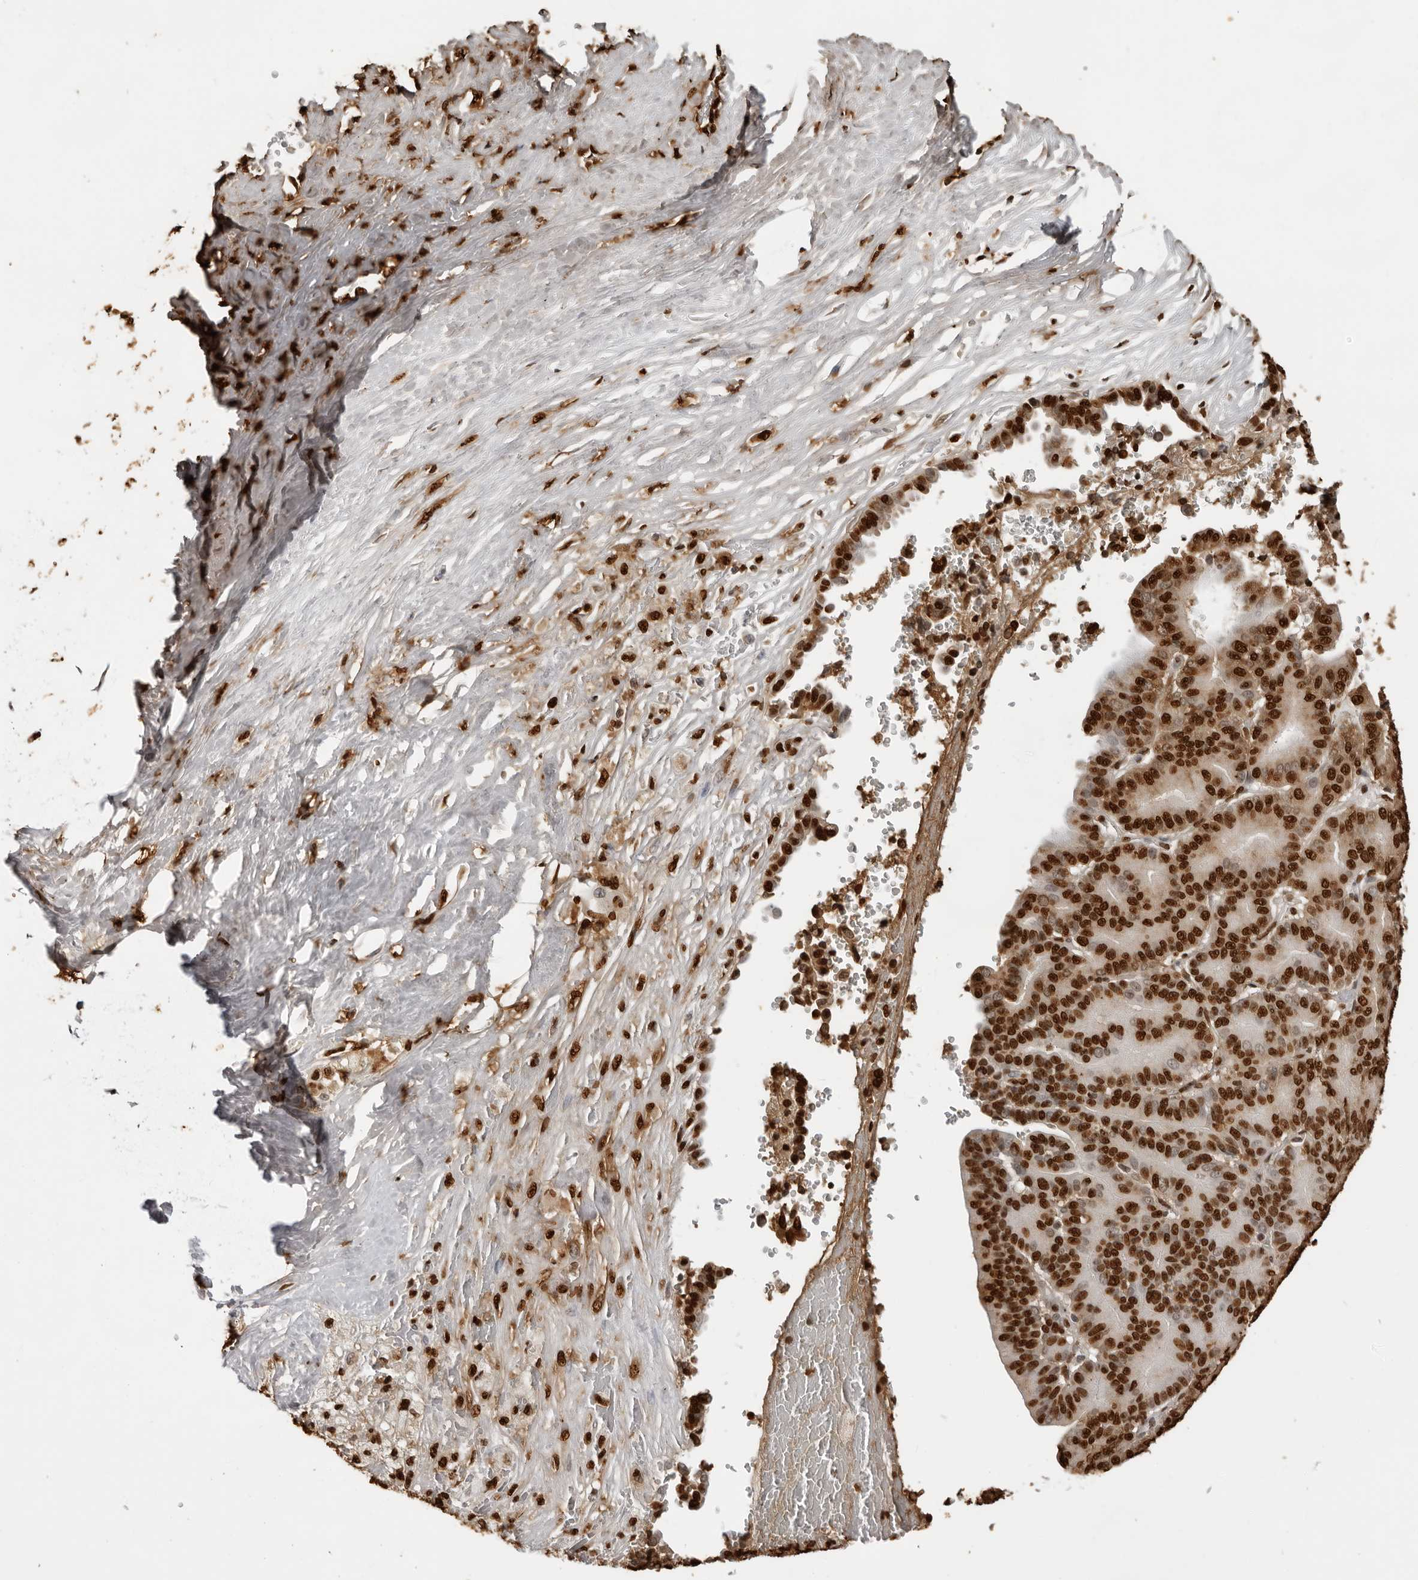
{"staining": {"intensity": "strong", "quantity": ">75%", "location": "nuclear"}, "tissue": "liver cancer", "cell_type": "Tumor cells", "image_type": "cancer", "snomed": [{"axis": "morphology", "description": "Cholangiocarcinoma"}, {"axis": "topography", "description": "Liver"}], "caption": "This is an image of immunohistochemistry (IHC) staining of liver cholangiocarcinoma, which shows strong expression in the nuclear of tumor cells.", "gene": "ZFP91", "patient": {"sex": "female", "age": 75}}